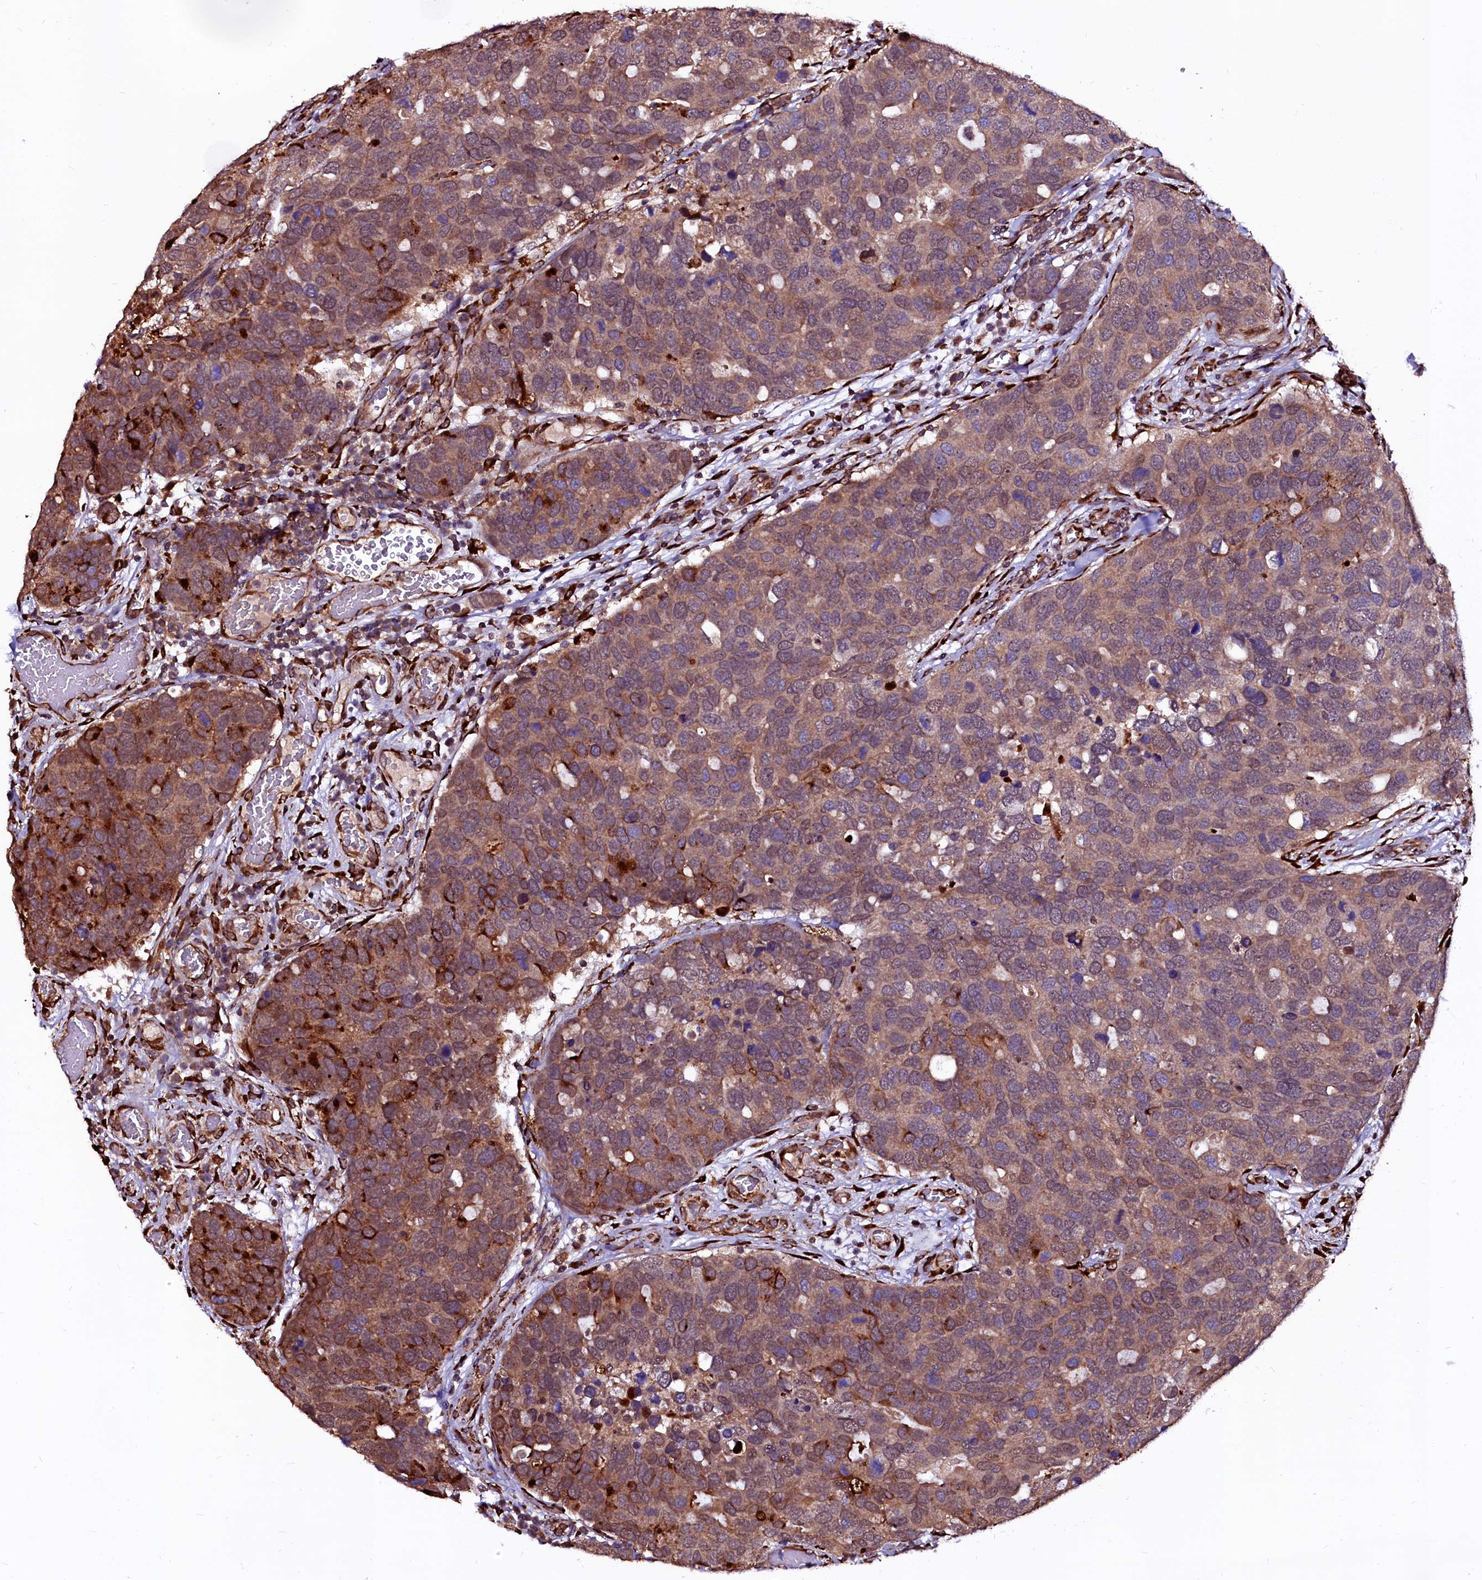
{"staining": {"intensity": "moderate", "quantity": "25%-75%", "location": "cytoplasmic/membranous"}, "tissue": "breast cancer", "cell_type": "Tumor cells", "image_type": "cancer", "snomed": [{"axis": "morphology", "description": "Duct carcinoma"}, {"axis": "topography", "description": "Breast"}], "caption": "Immunohistochemistry (DAB (3,3'-diaminobenzidine)) staining of breast cancer shows moderate cytoplasmic/membranous protein expression in about 25%-75% of tumor cells.", "gene": "N4BP1", "patient": {"sex": "female", "age": 83}}